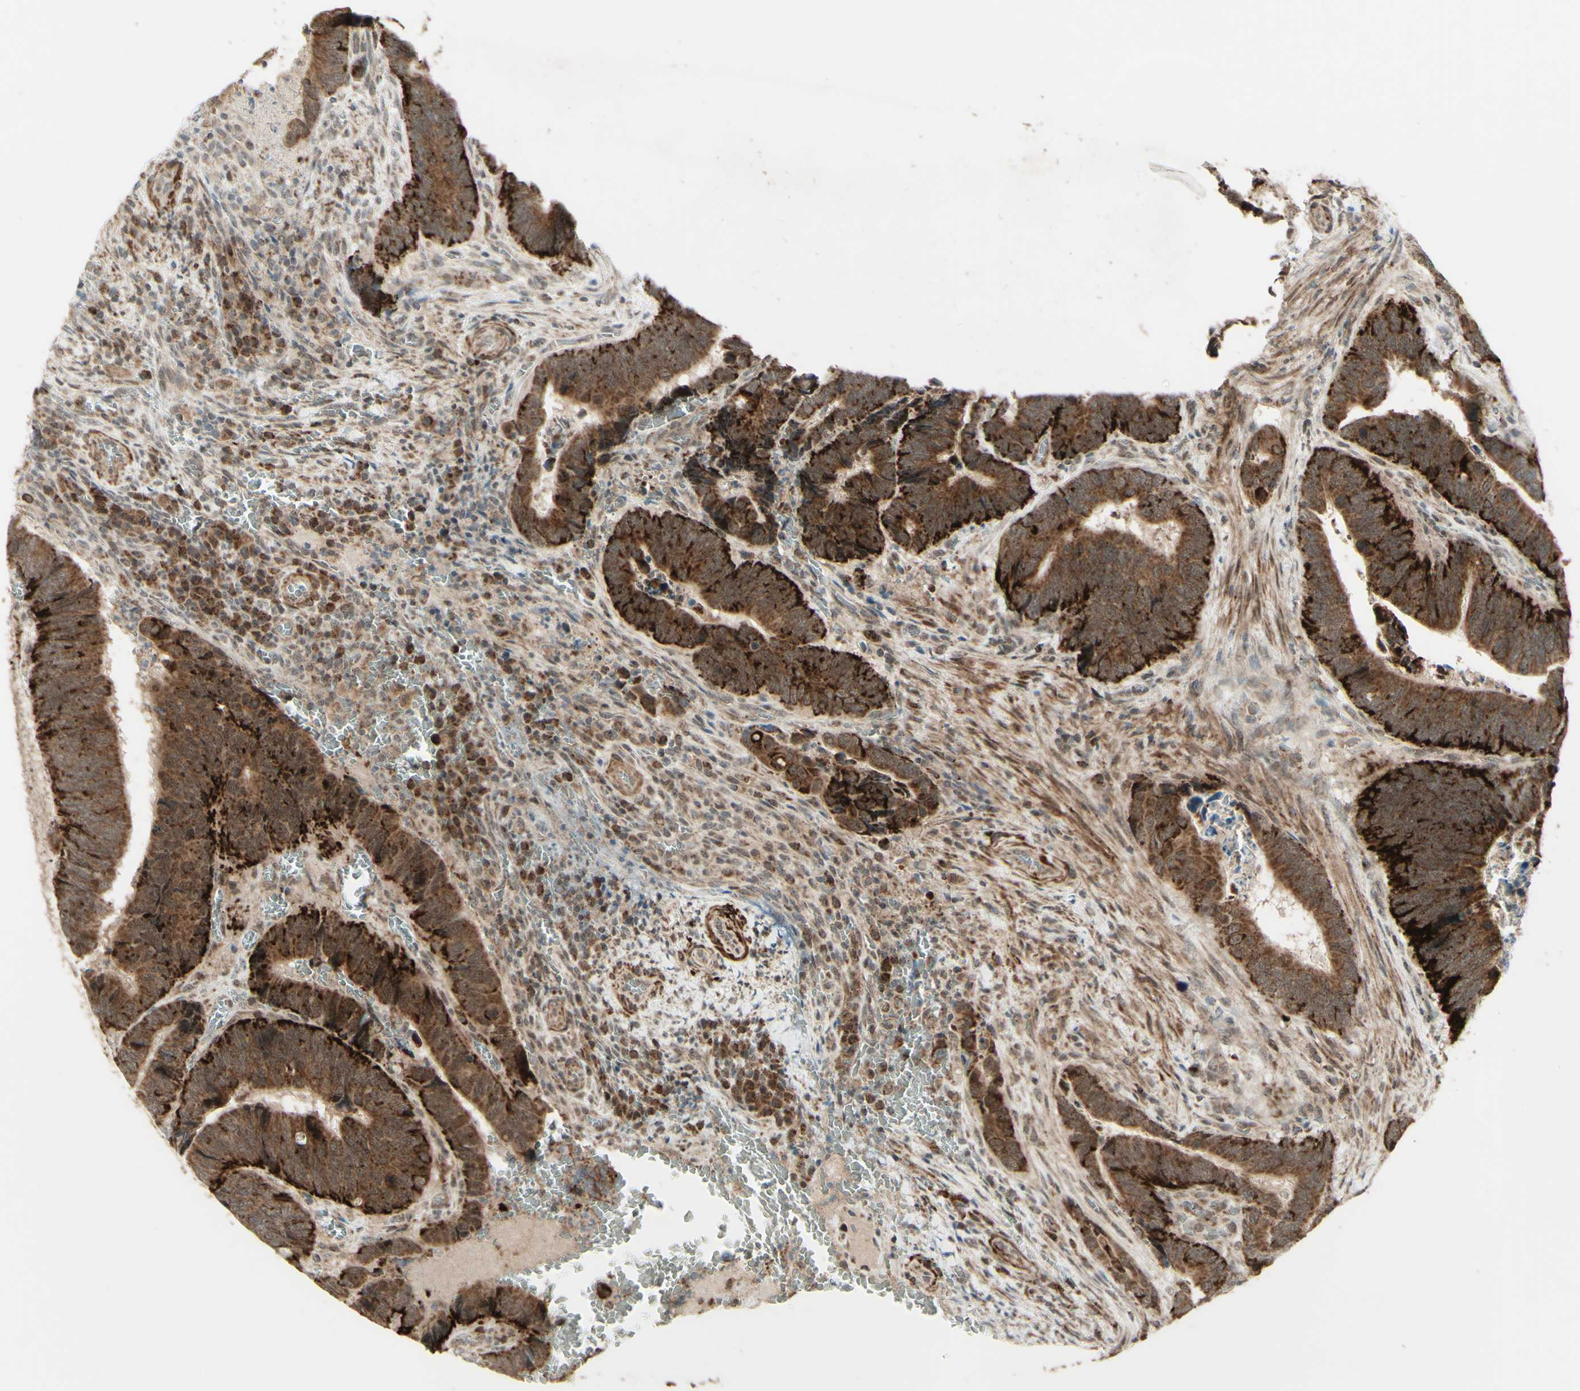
{"staining": {"intensity": "strong", "quantity": ">75%", "location": "cytoplasmic/membranous"}, "tissue": "colorectal cancer", "cell_type": "Tumor cells", "image_type": "cancer", "snomed": [{"axis": "morphology", "description": "Adenocarcinoma, NOS"}, {"axis": "topography", "description": "Colon"}], "caption": "Immunohistochemistry (DAB) staining of colorectal cancer reveals strong cytoplasmic/membranous protein positivity in about >75% of tumor cells. (DAB (3,3'-diaminobenzidine) IHC with brightfield microscopy, high magnification).", "gene": "DHRS3", "patient": {"sex": "male", "age": 72}}